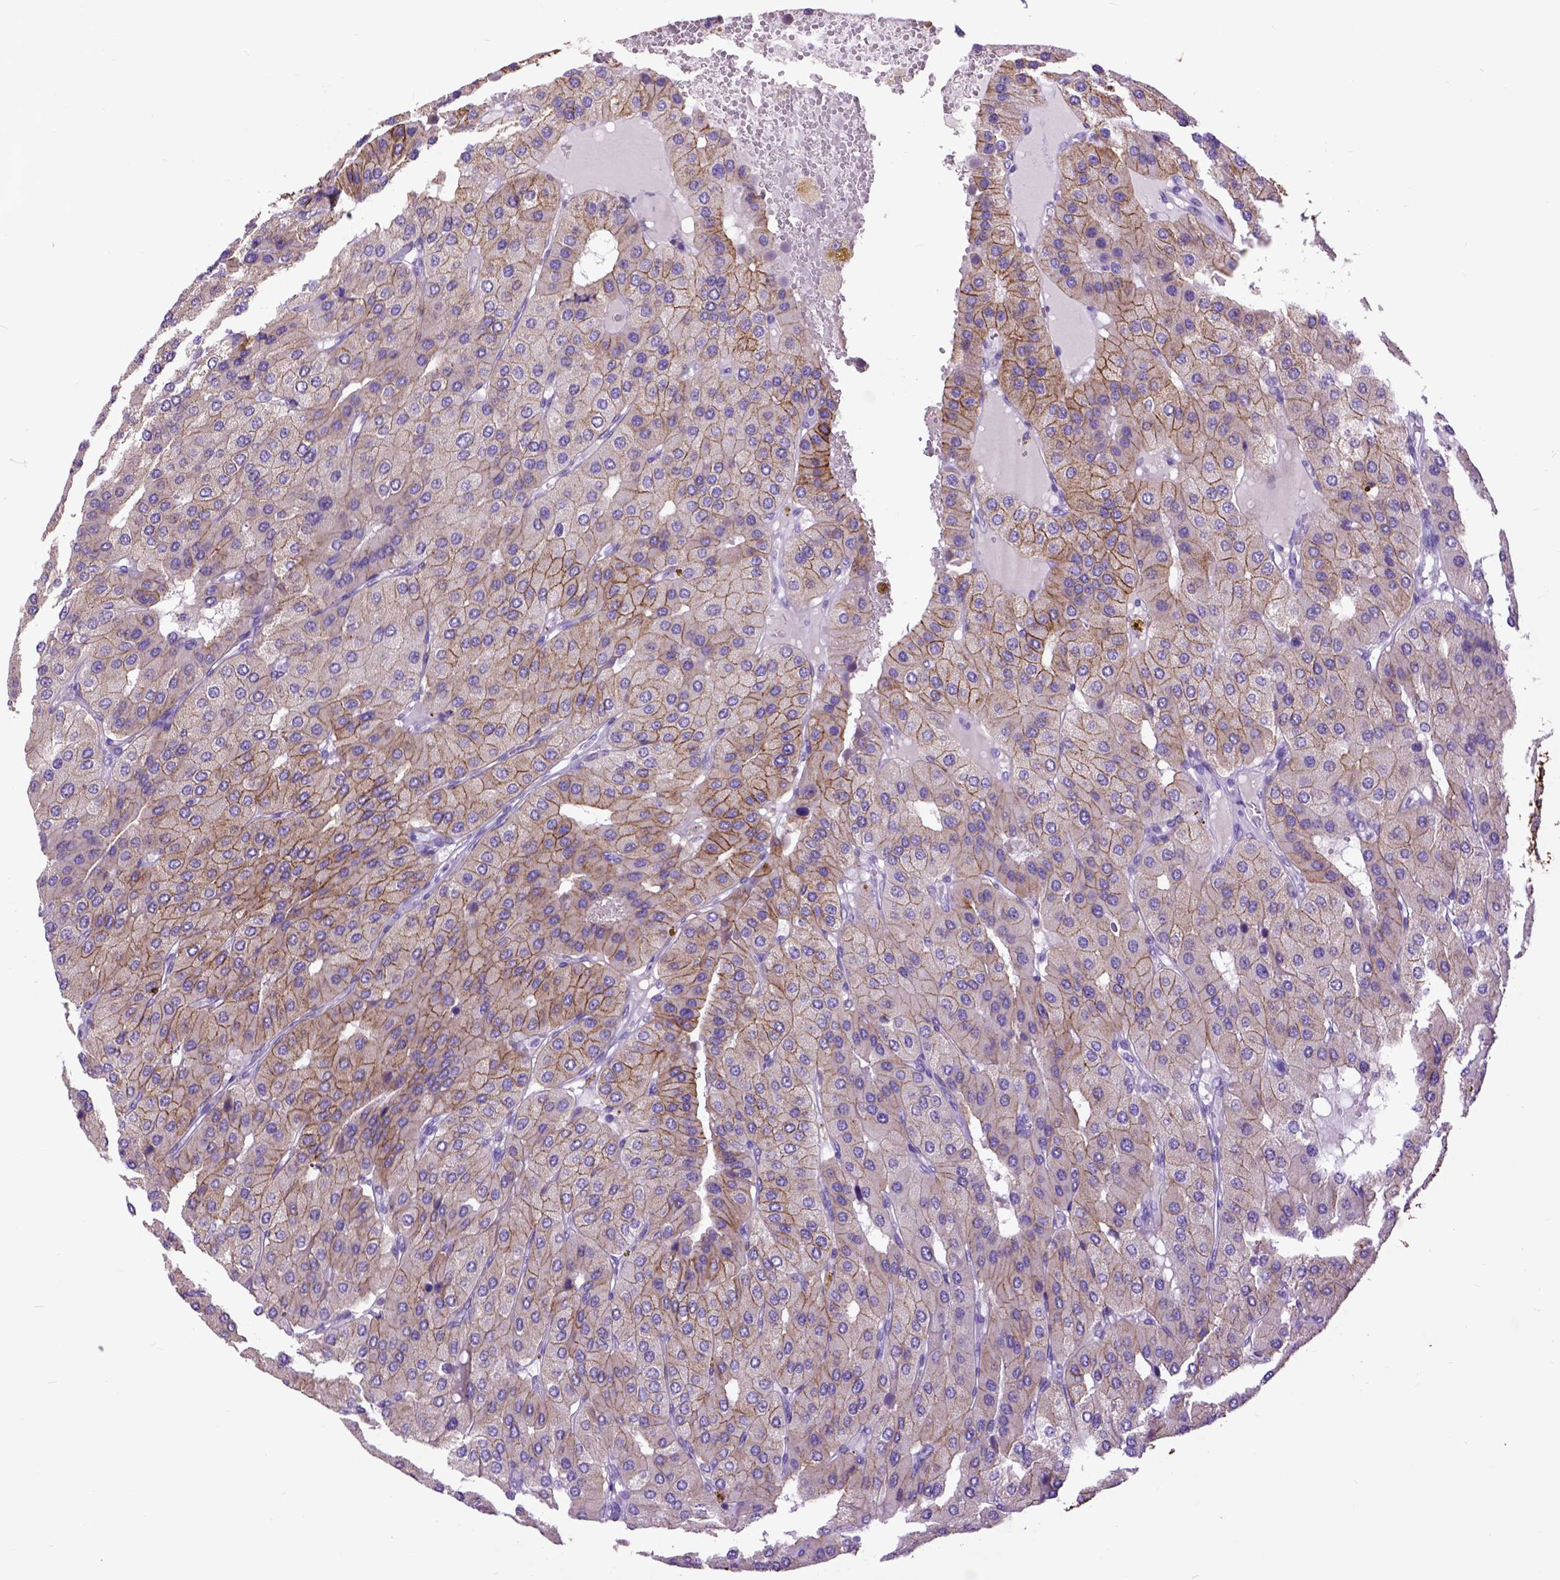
{"staining": {"intensity": "moderate", "quantity": "25%-75%", "location": "cytoplasmic/membranous"}, "tissue": "parathyroid gland", "cell_type": "Glandular cells", "image_type": "normal", "snomed": [{"axis": "morphology", "description": "Normal tissue, NOS"}, {"axis": "morphology", "description": "Adenoma, NOS"}, {"axis": "topography", "description": "Parathyroid gland"}], "caption": "Immunohistochemistry of benign parathyroid gland shows medium levels of moderate cytoplasmic/membranous expression in about 25%-75% of glandular cells. The staining was performed using DAB to visualize the protein expression in brown, while the nuclei were stained in blue with hematoxylin (Magnification: 20x).", "gene": "RAB25", "patient": {"sex": "female", "age": 86}}